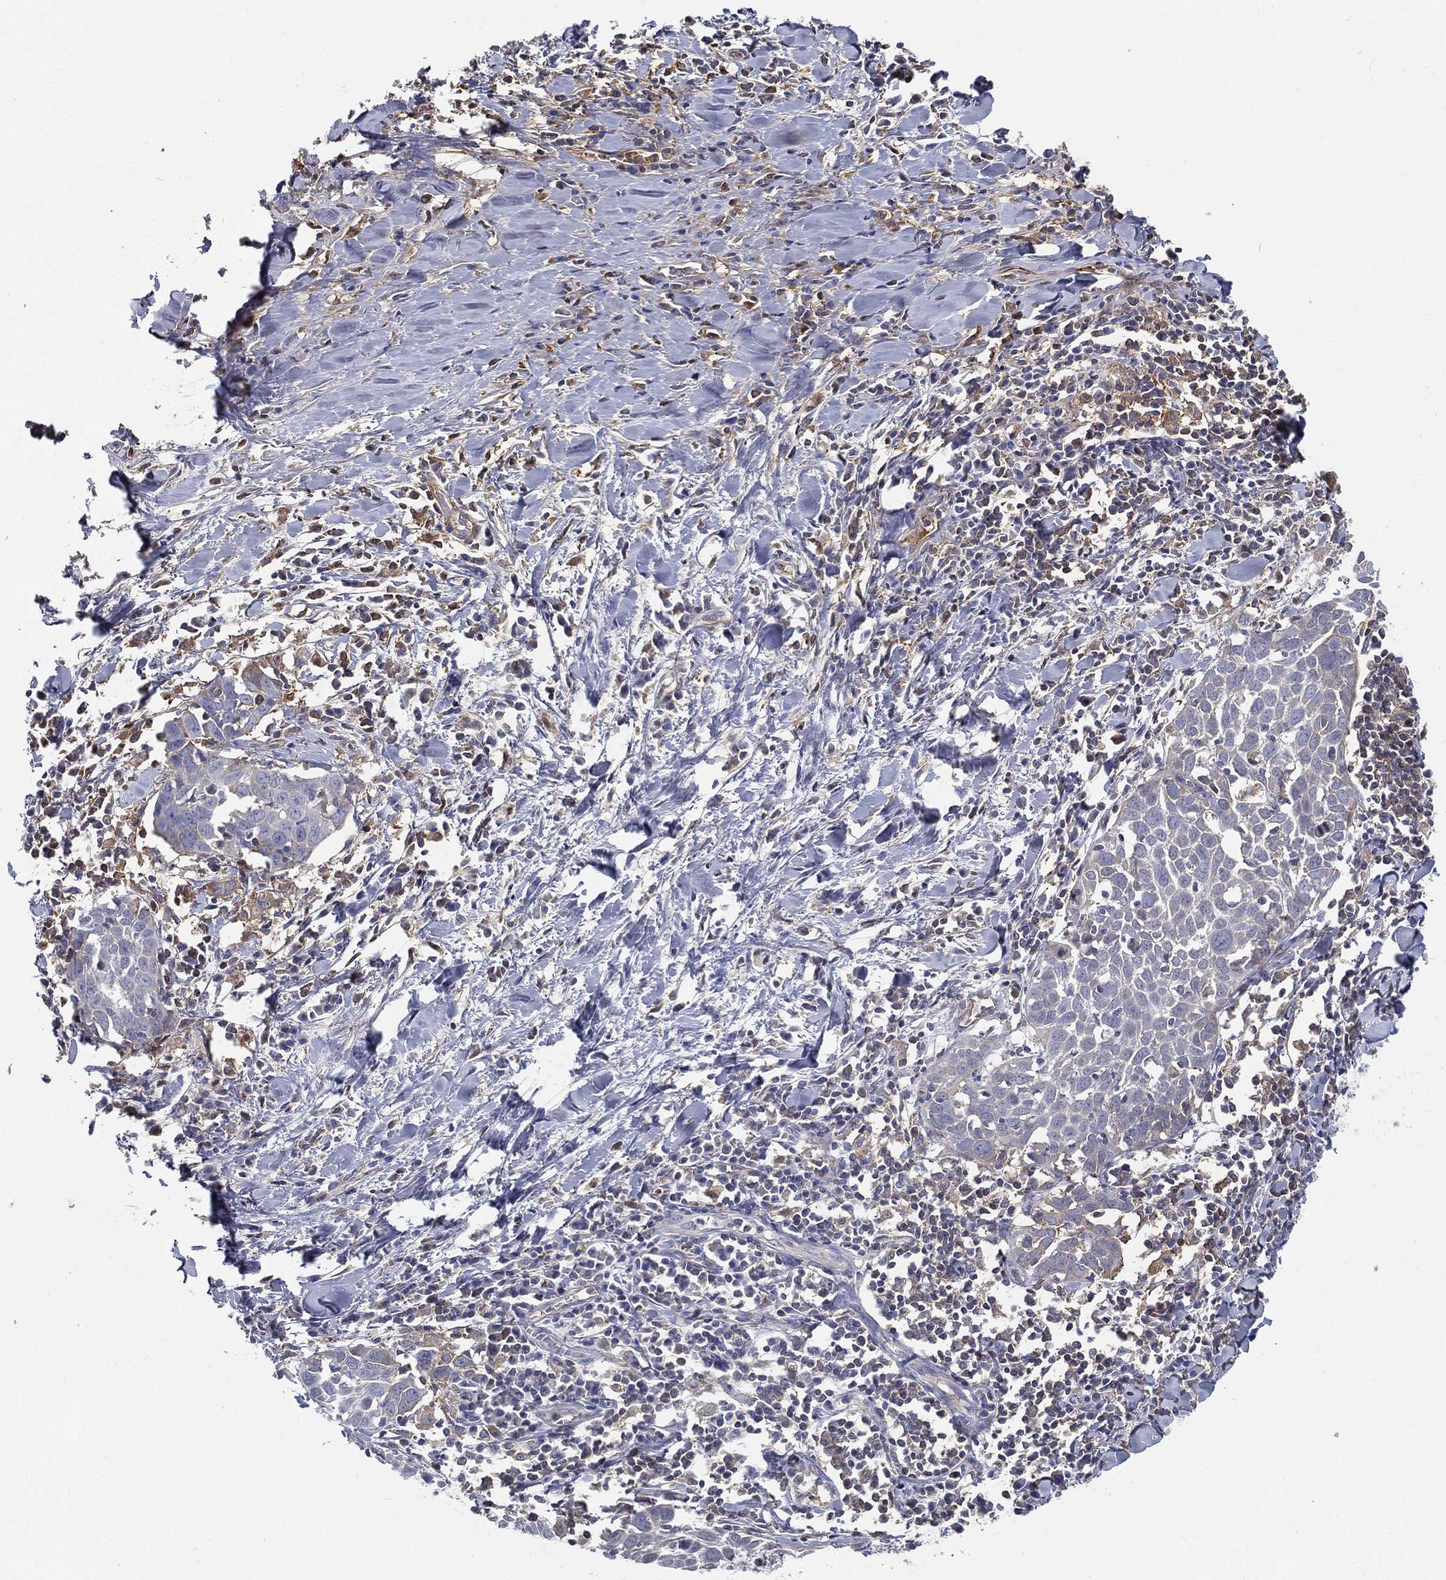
{"staining": {"intensity": "negative", "quantity": "none", "location": "none"}, "tissue": "lung cancer", "cell_type": "Tumor cells", "image_type": "cancer", "snomed": [{"axis": "morphology", "description": "Squamous cell carcinoma, NOS"}, {"axis": "topography", "description": "Lung"}], "caption": "There is no significant positivity in tumor cells of squamous cell carcinoma (lung).", "gene": "IFNB1", "patient": {"sex": "male", "age": 57}}